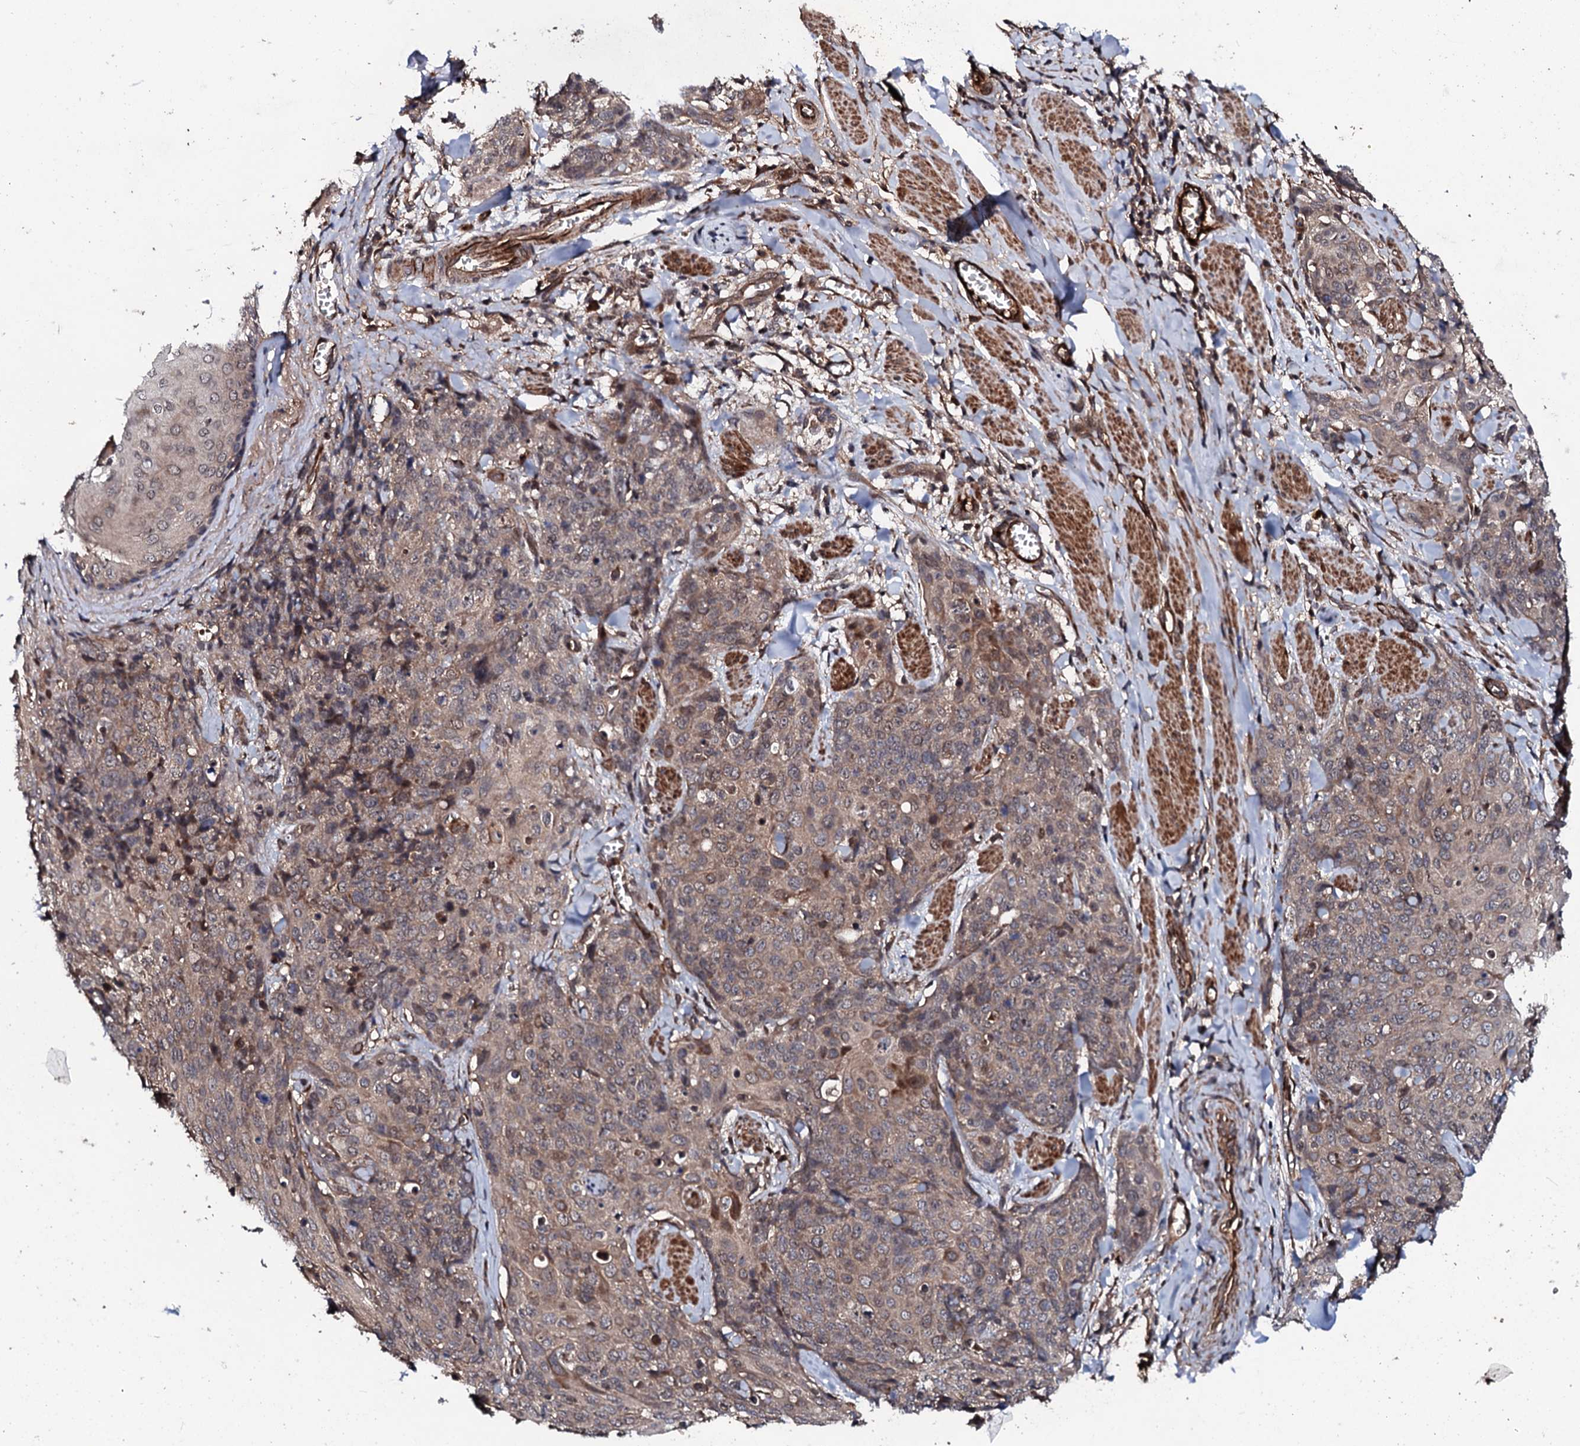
{"staining": {"intensity": "weak", "quantity": ">75%", "location": "cytoplasmic/membranous"}, "tissue": "skin cancer", "cell_type": "Tumor cells", "image_type": "cancer", "snomed": [{"axis": "morphology", "description": "Squamous cell carcinoma, NOS"}, {"axis": "topography", "description": "Skin"}, {"axis": "topography", "description": "Vulva"}], "caption": "Skin cancer (squamous cell carcinoma) tissue shows weak cytoplasmic/membranous expression in about >75% of tumor cells, visualized by immunohistochemistry.", "gene": "FAM111A", "patient": {"sex": "female", "age": 85}}